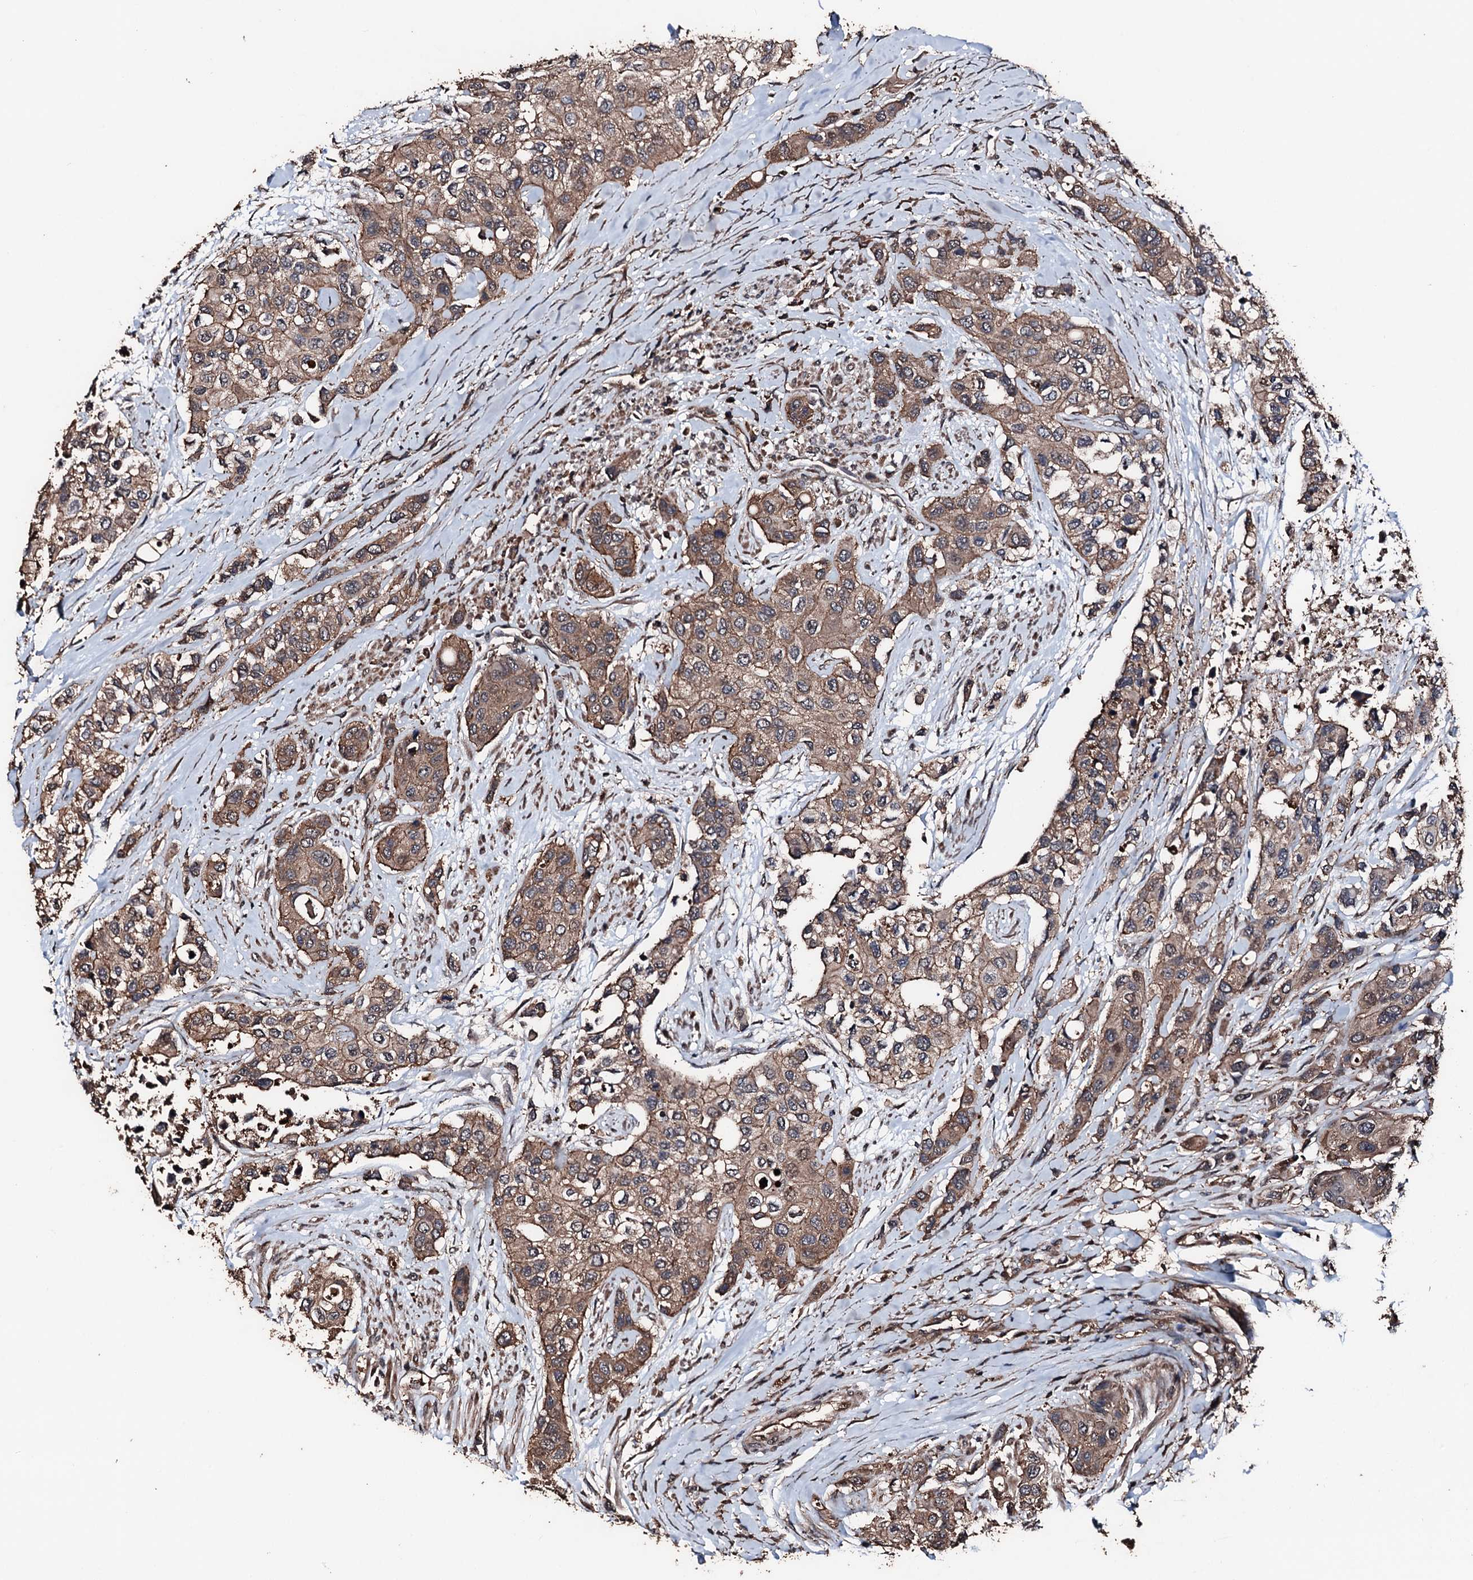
{"staining": {"intensity": "moderate", "quantity": ">75%", "location": "cytoplasmic/membranous"}, "tissue": "urothelial cancer", "cell_type": "Tumor cells", "image_type": "cancer", "snomed": [{"axis": "morphology", "description": "Normal tissue, NOS"}, {"axis": "morphology", "description": "Urothelial carcinoma, High grade"}, {"axis": "topography", "description": "Vascular tissue"}, {"axis": "topography", "description": "Urinary bladder"}], "caption": "Brown immunohistochemical staining in urothelial carcinoma (high-grade) demonstrates moderate cytoplasmic/membranous expression in about >75% of tumor cells.", "gene": "KIF18A", "patient": {"sex": "female", "age": 56}}